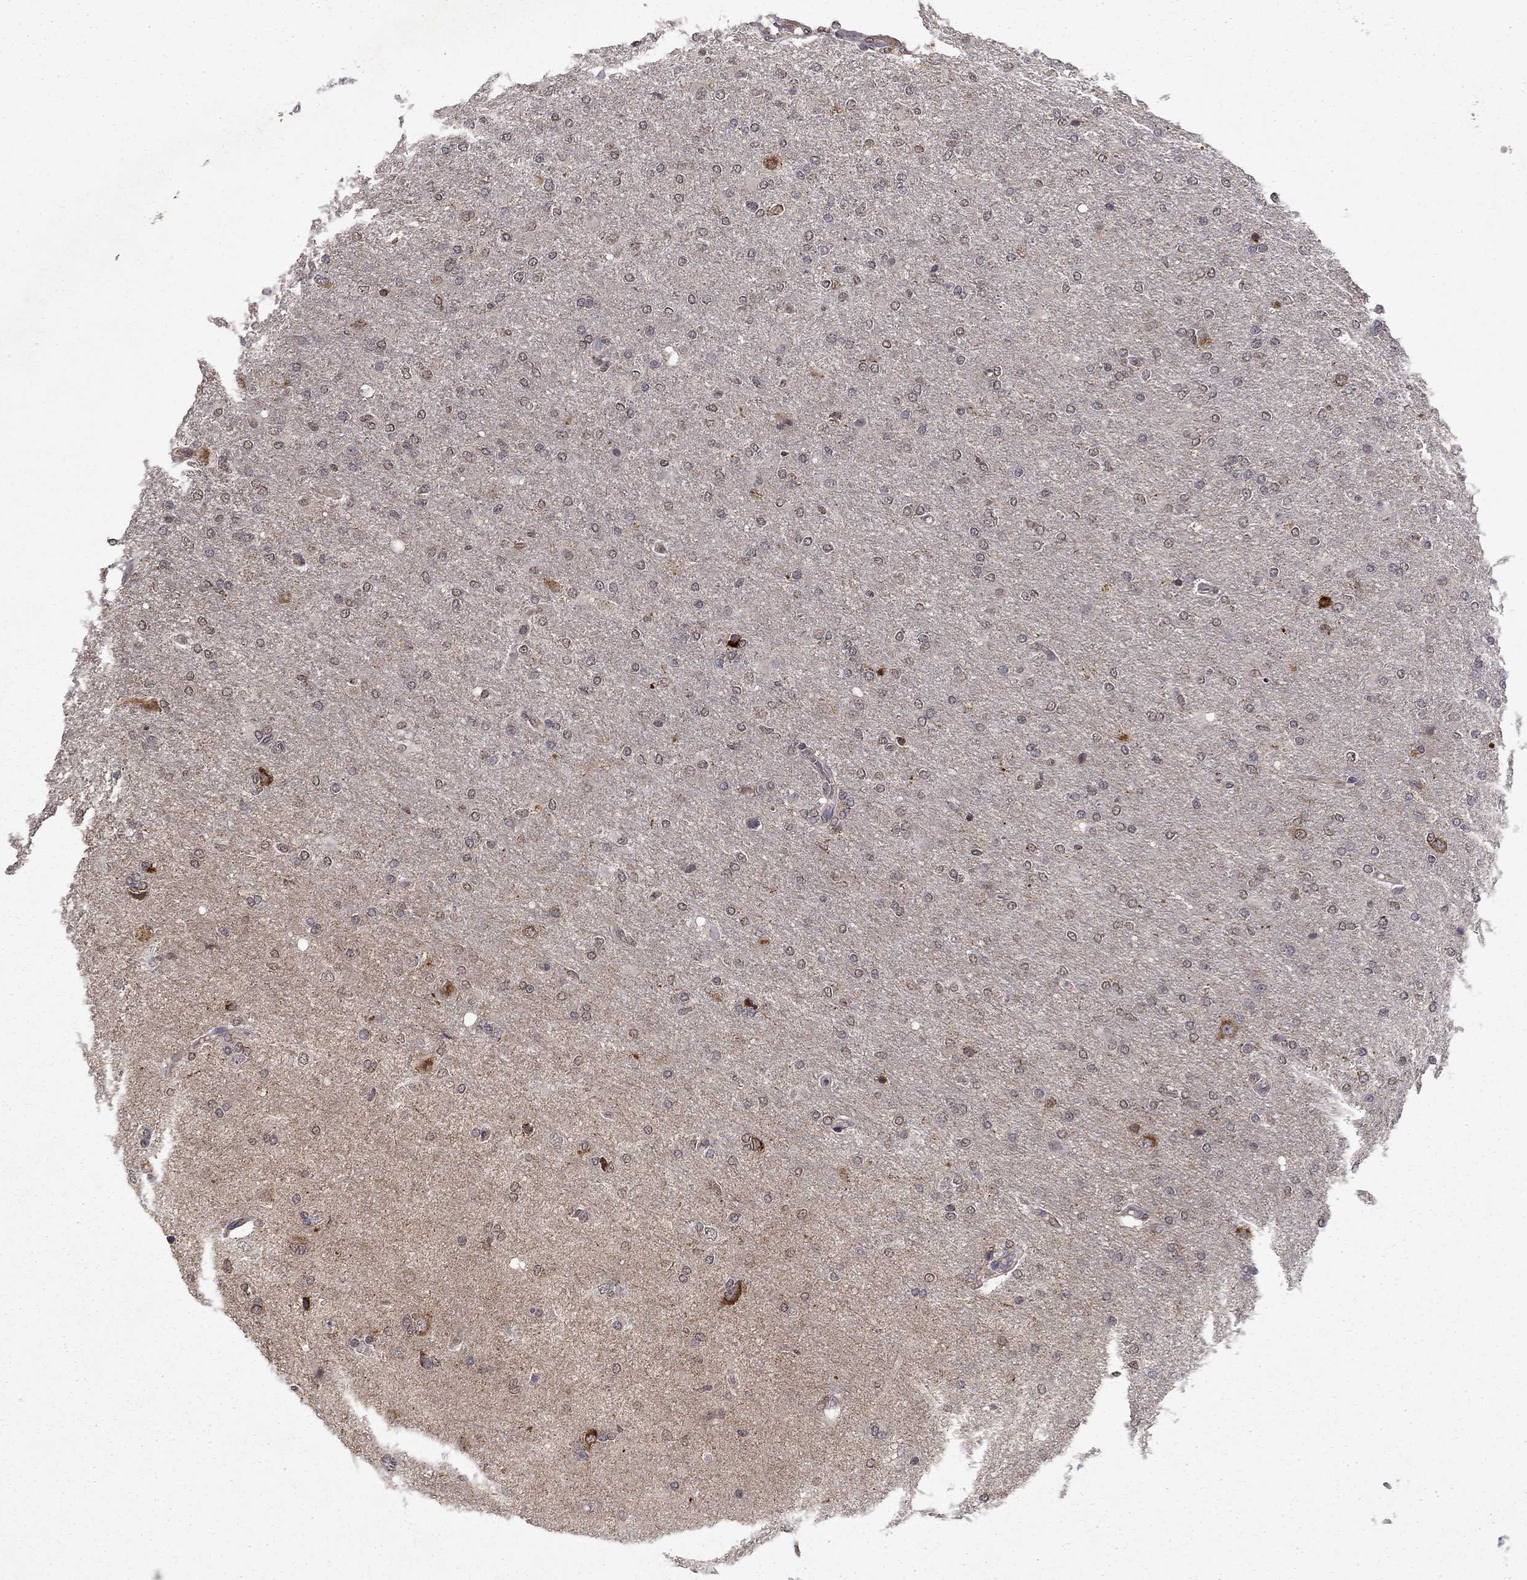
{"staining": {"intensity": "negative", "quantity": "none", "location": "none"}, "tissue": "glioma", "cell_type": "Tumor cells", "image_type": "cancer", "snomed": [{"axis": "morphology", "description": "Glioma, malignant, High grade"}, {"axis": "topography", "description": "Cerebral cortex"}], "caption": "Protein analysis of glioma demonstrates no significant positivity in tumor cells.", "gene": "SLC2A13", "patient": {"sex": "male", "age": 70}}